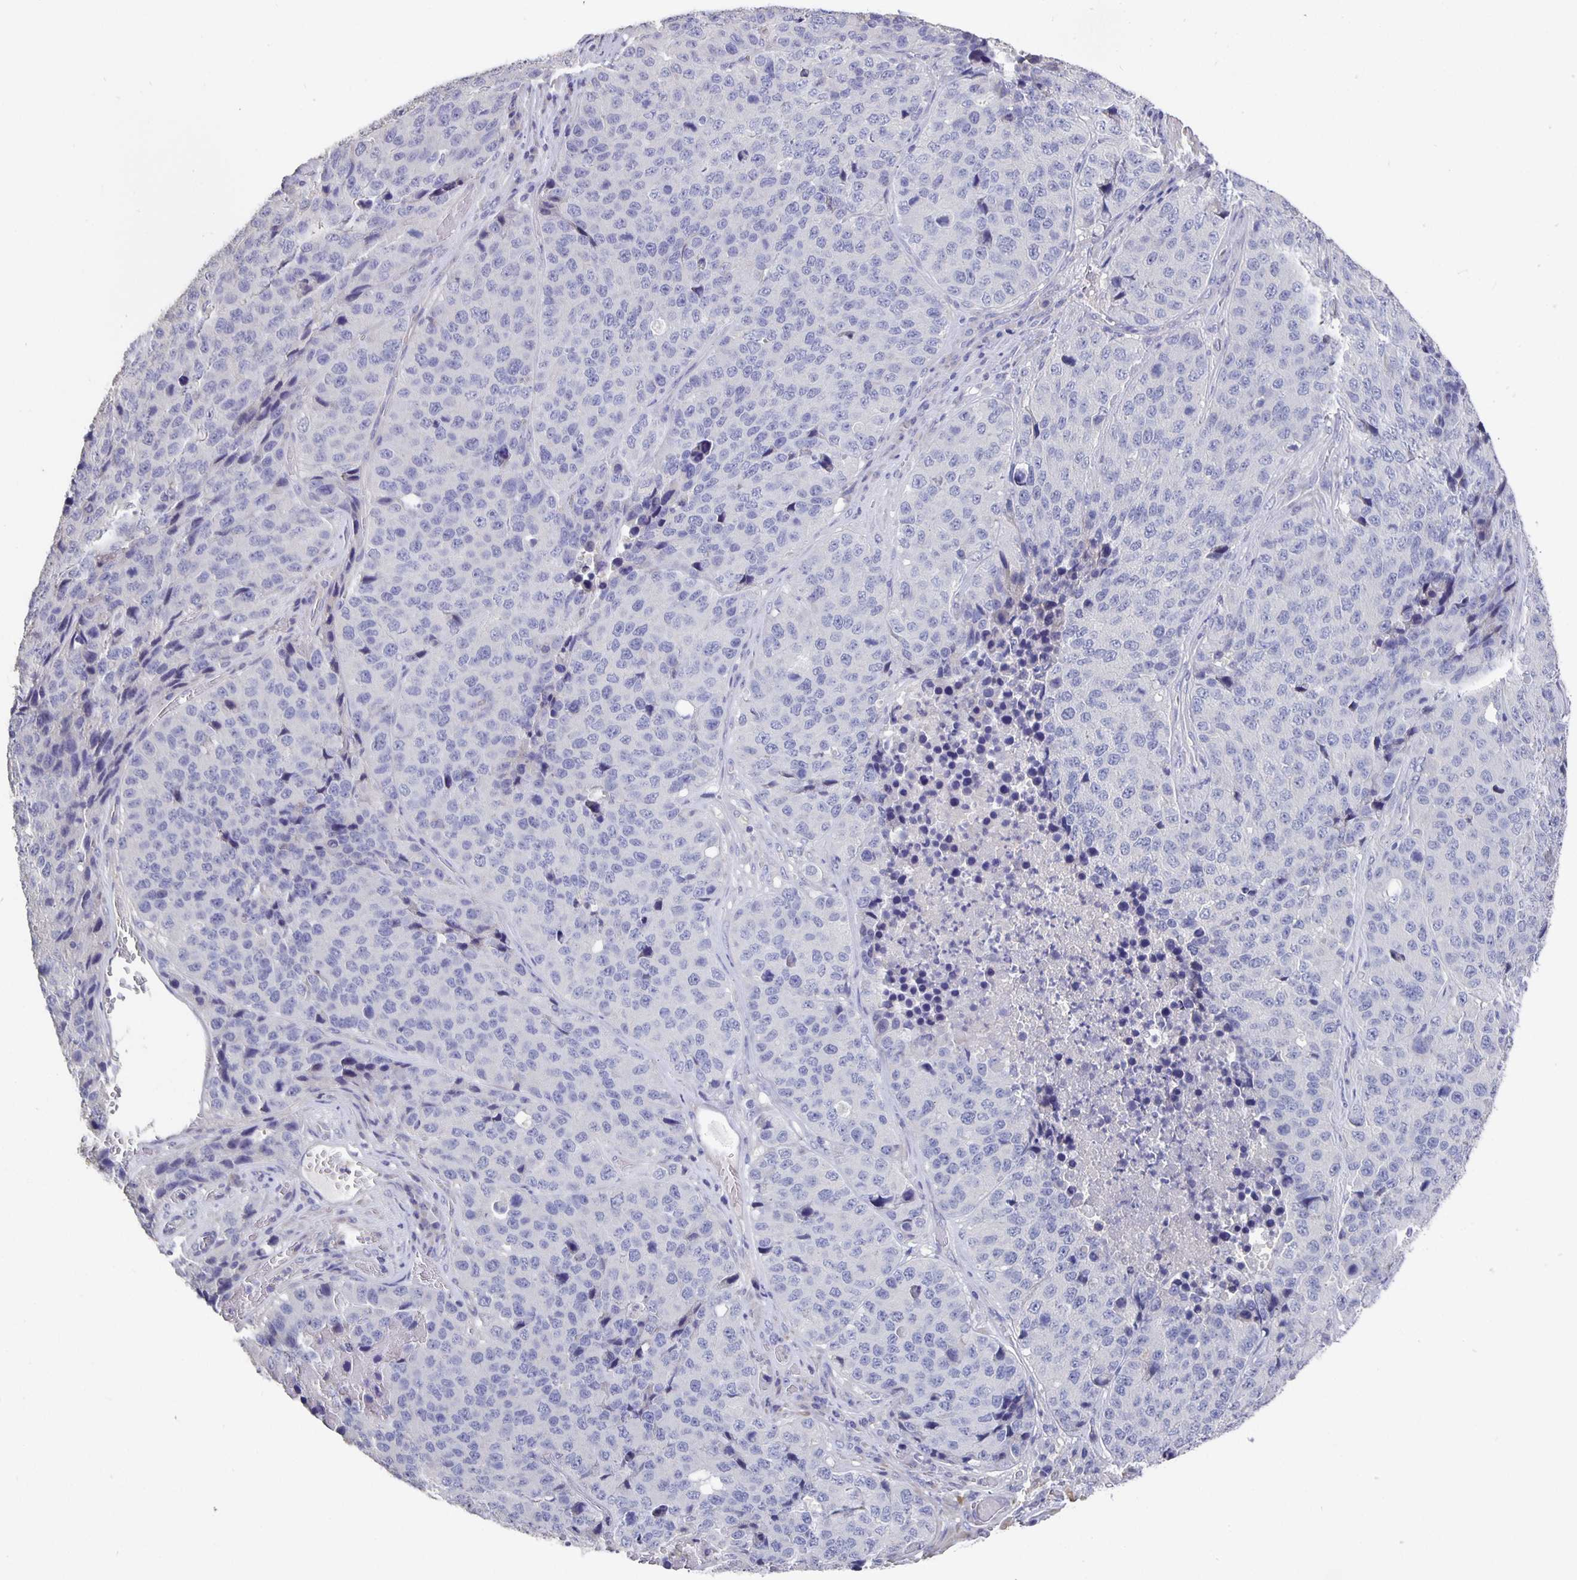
{"staining": {"intensity": "negative", "quantity": "none", "location": "none"}, "tissue": "stomach cancer", "cell_type": "Tumor cells", "image_type": "cancer", "snomed": [{"axis": "morphology", "description": "Adenocarcinoma, NOS"}, {"axis": "topography", "description": "Stomach"}], "caption": "Tumor cells are negative for brown protein staining in stomach adenocarcinoma.", "gene": "CFAP74", "patient": {"sex": "male", "age": 71}}